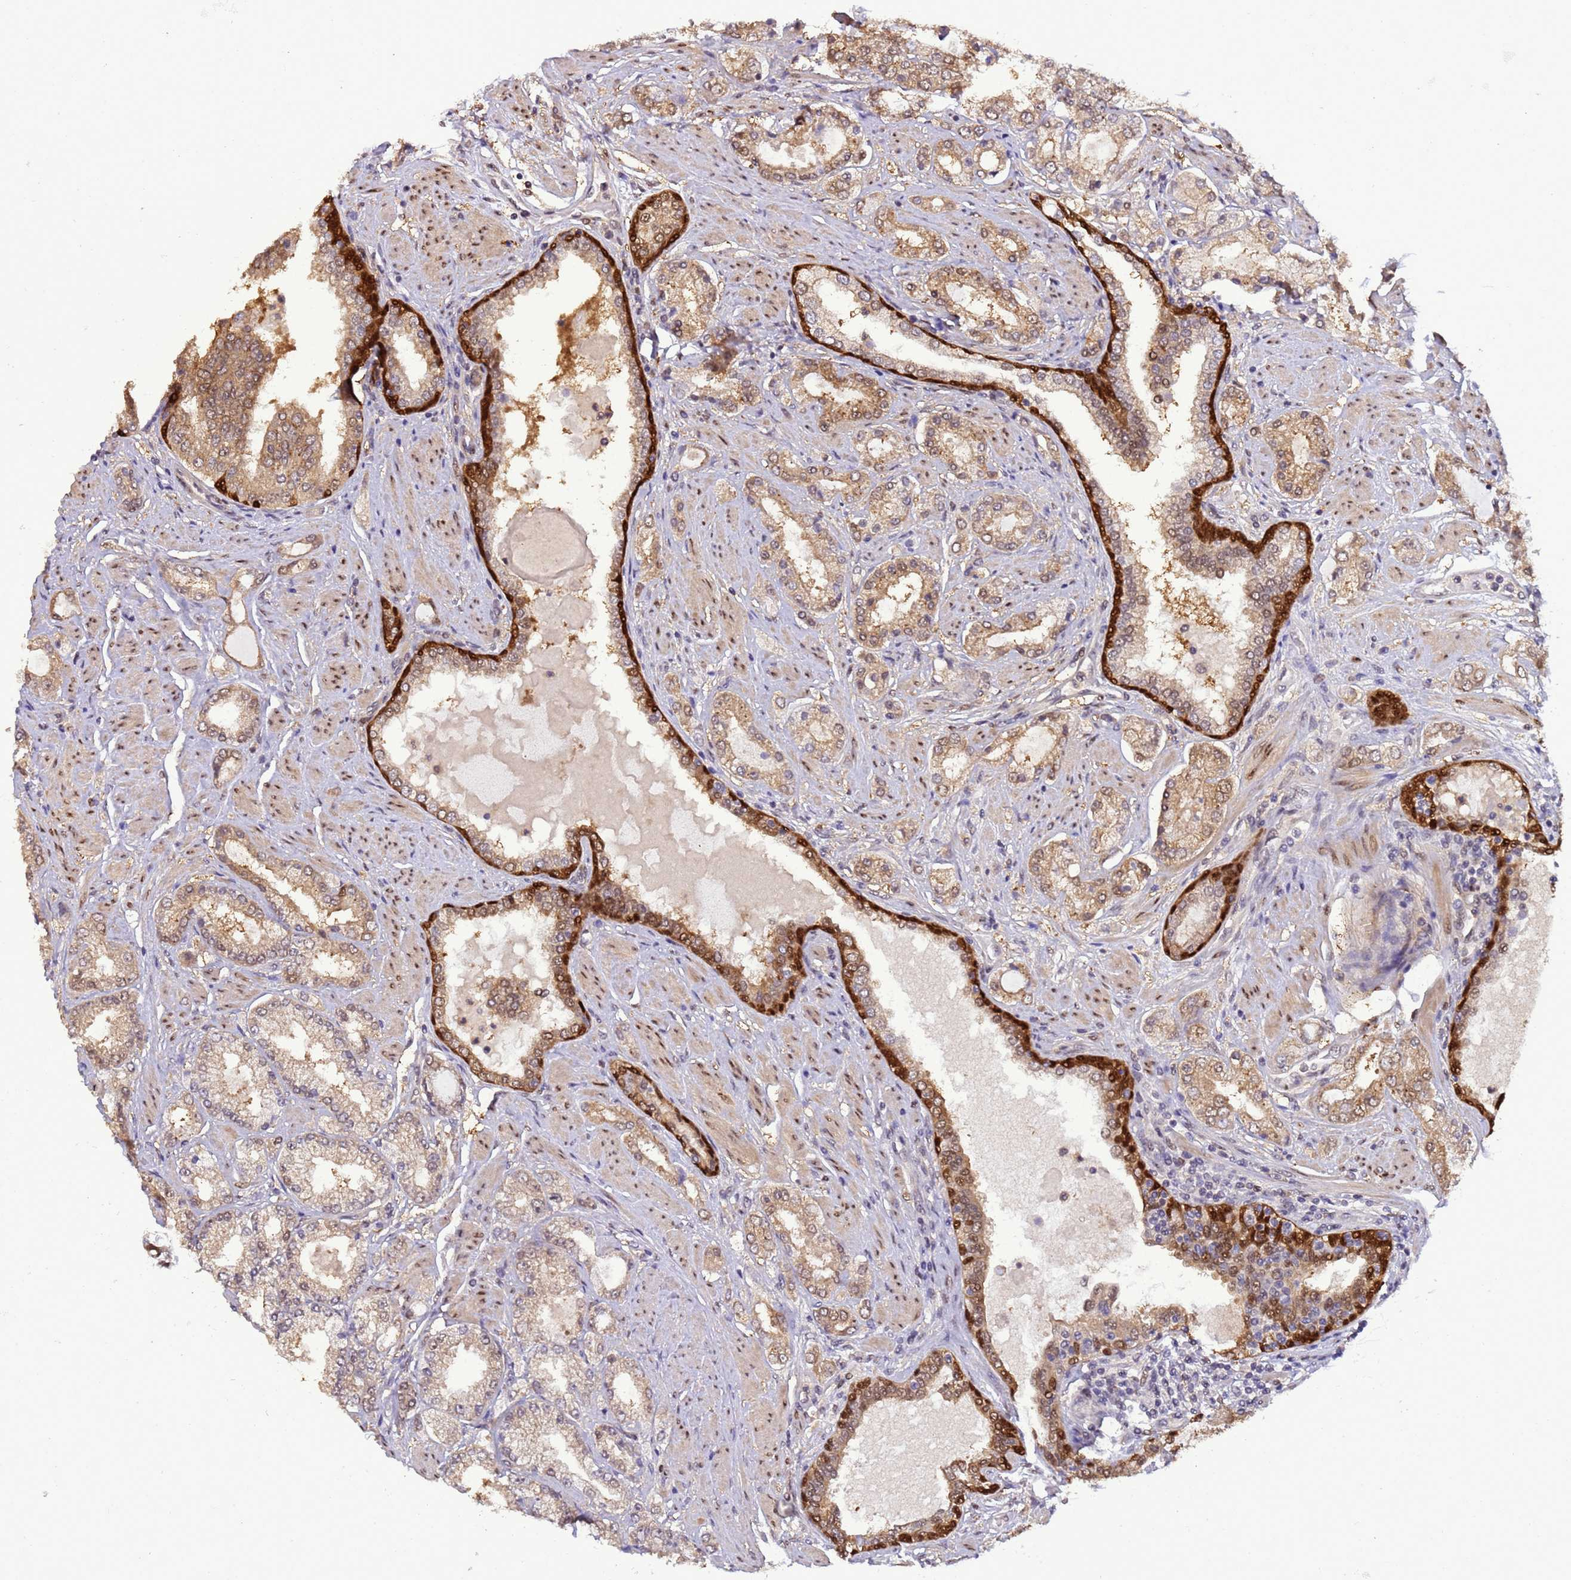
{"staining": {"intensity": "moderate", "quantity": ">75%", "location": "cytoplasmic/membranous,nuclear"}, "tissue": "prostate cancer", "cell_type": "Tumor cells", "image_type": "cancer", "snomed": [{"axis": "morphology", "description": "Adenocarcinoma, High grade"}, {"axis": "topography", "description": "Prostate"}], "caption": "Tumor cells show medium levels of moderate cytoplasmic/membranous and nuclear staining in about >75% of cells in human prostate cancer.", "gene": "ZBTB5", "patient": {"sex": "male", "age": 68}}